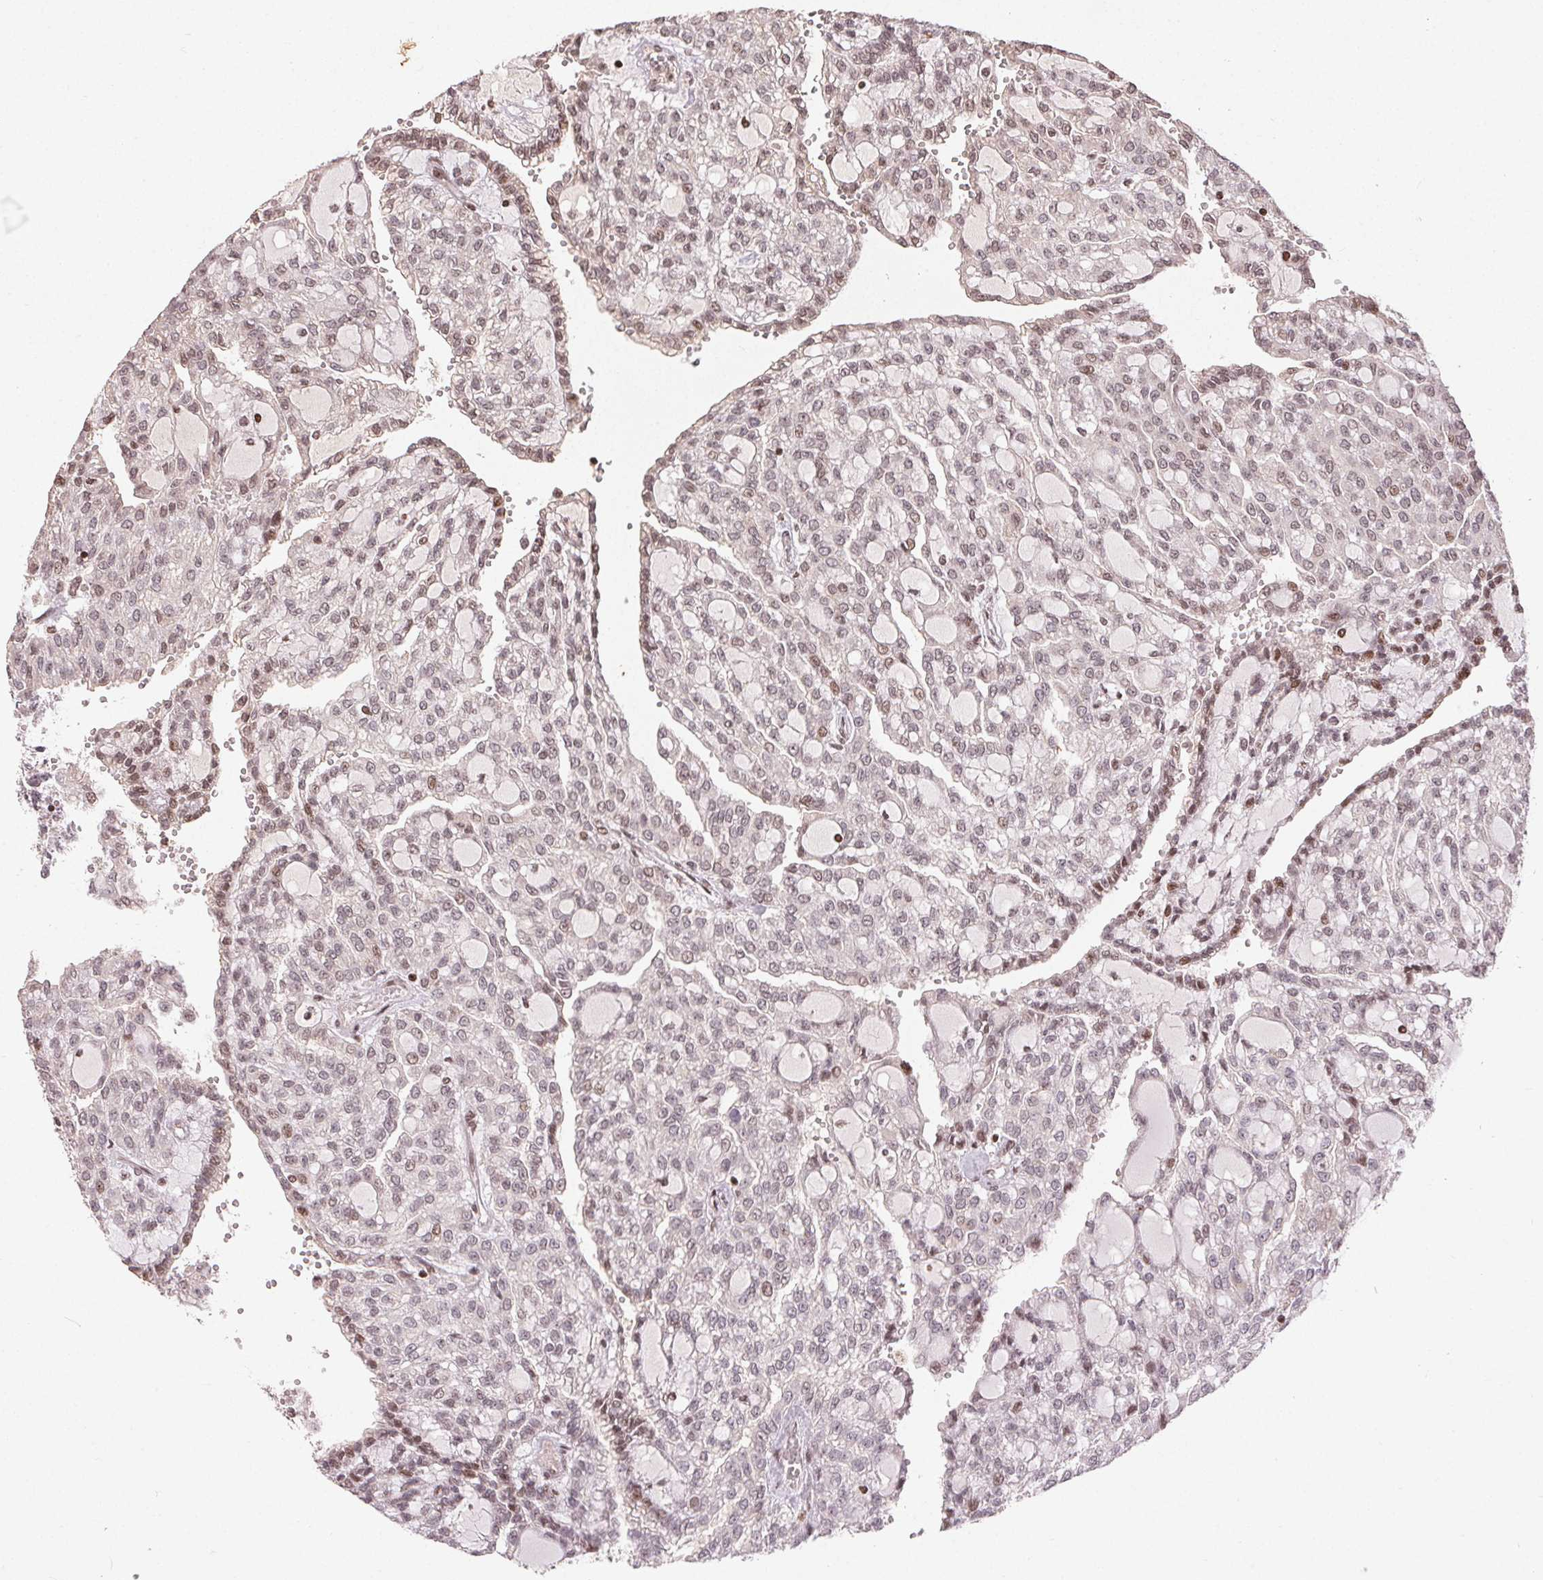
{"staining": {"intensity": "weak", "quantity": "25%-75%", "location": "nuclear"}, "tissue": "renal cancer", "cell_type": "Tumor cells", "image_type": "cancer", "snomed": [{"axis": "morphology", "description": "Adenocarcinoma, NOS"}, {"axis": "topography", "description": "Kidney"}], "caption": "High-magnification brightfield microscopy of renal cancer stained with DAB (3,3'-diaminobenzidine) (brown) and counterstained with hematoxylin (blue). tumor cells exhibit weak nuclear staining is present in about25%-75% of cells.", "gene": "MAPKAPK2", "patient": {"sex": "male", "age": 63}}